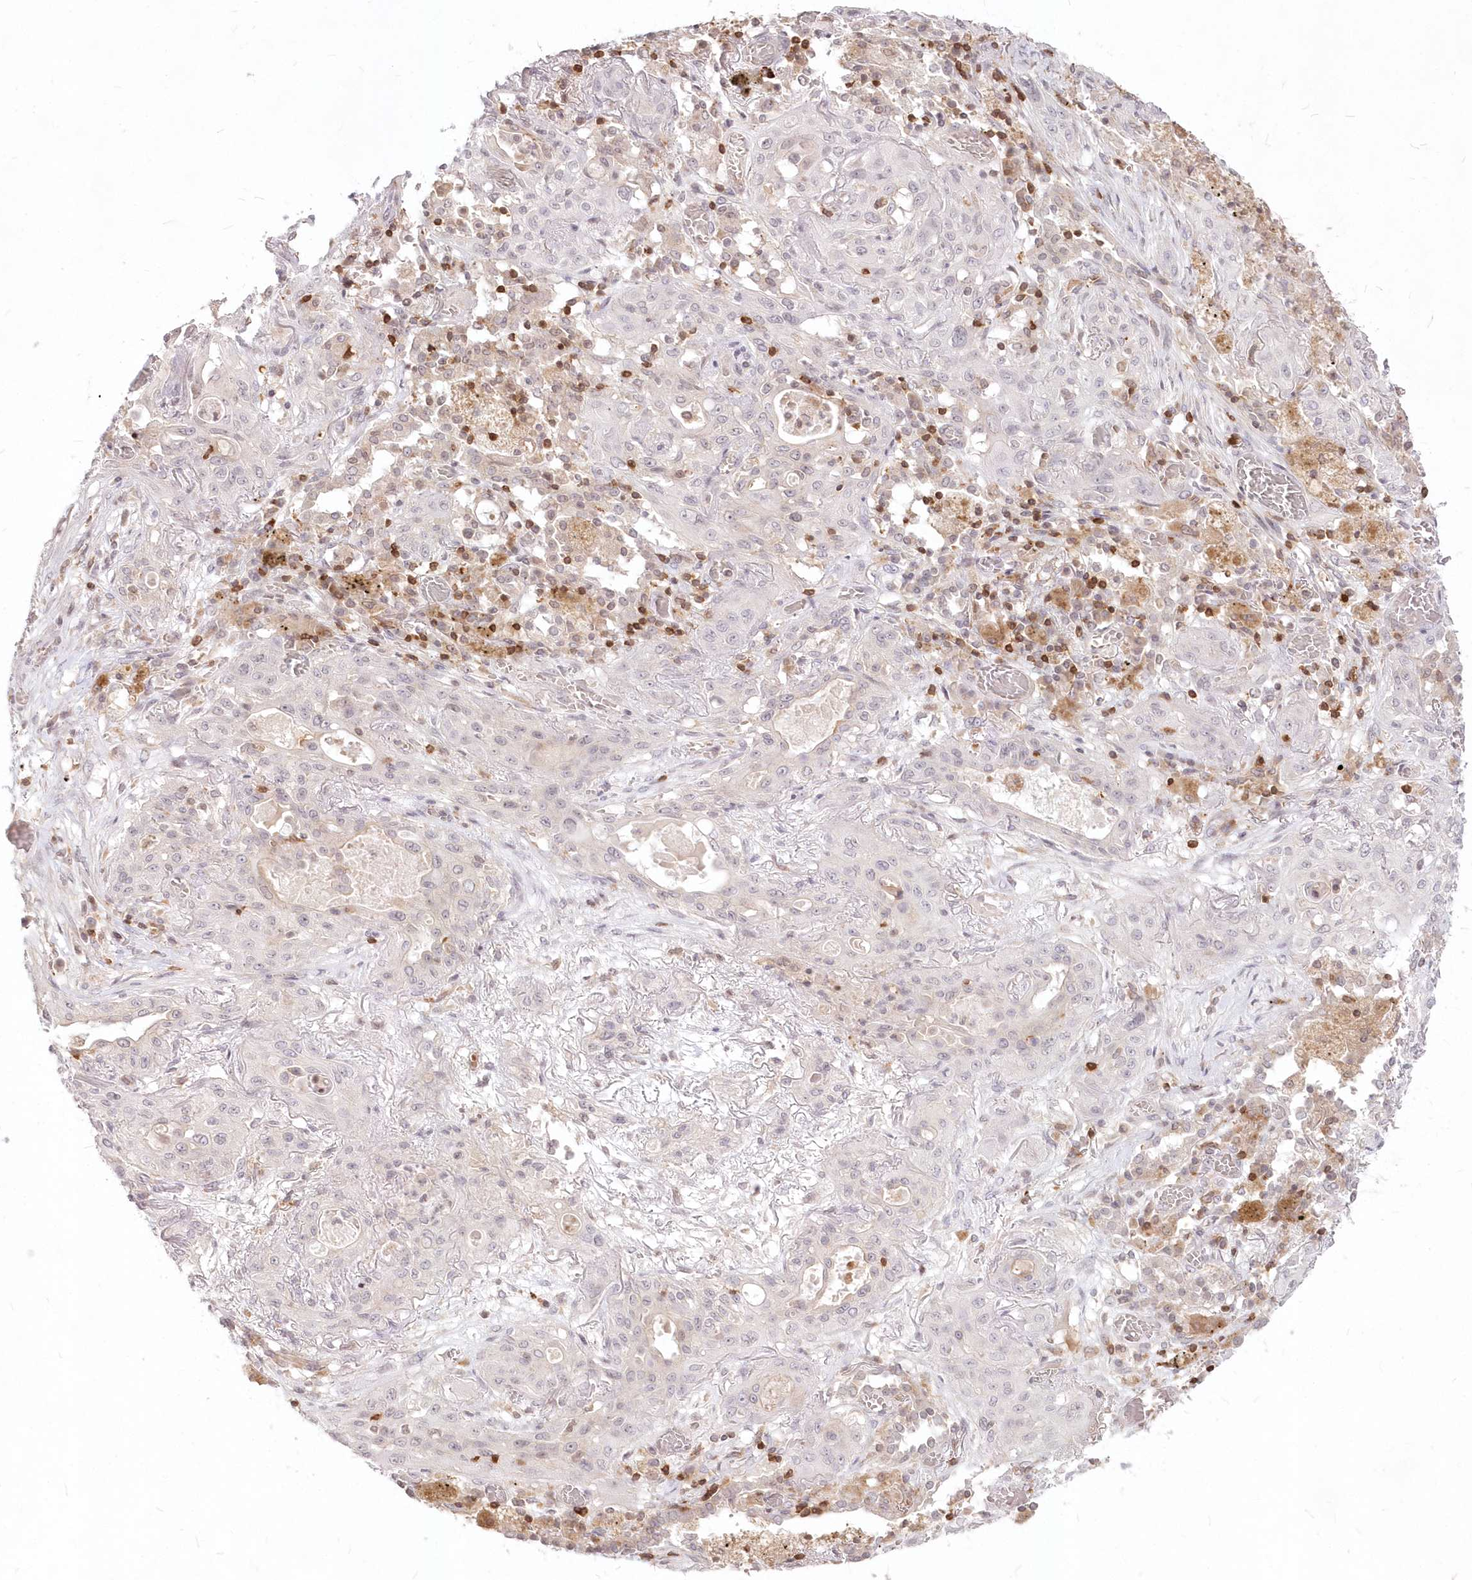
{"staining": {"intensity": "negative", "quantity": "none", "location": "none"}, "tissue": "lung cancer", "cell_type": "Tumor cells", "image_type": "cancer", "snomed": [{"axis": "morphology", "description": "Squamous cell carcinoma, NOS"}, {"axis": "topography", "description": "Lung"}], "caption": "A photomicrograph of human squamous cell carcinoma (lung) is negative for staining in tumor cells.", "gene": "MTMR3", "patient": {"sex": "female", "age": 47}}